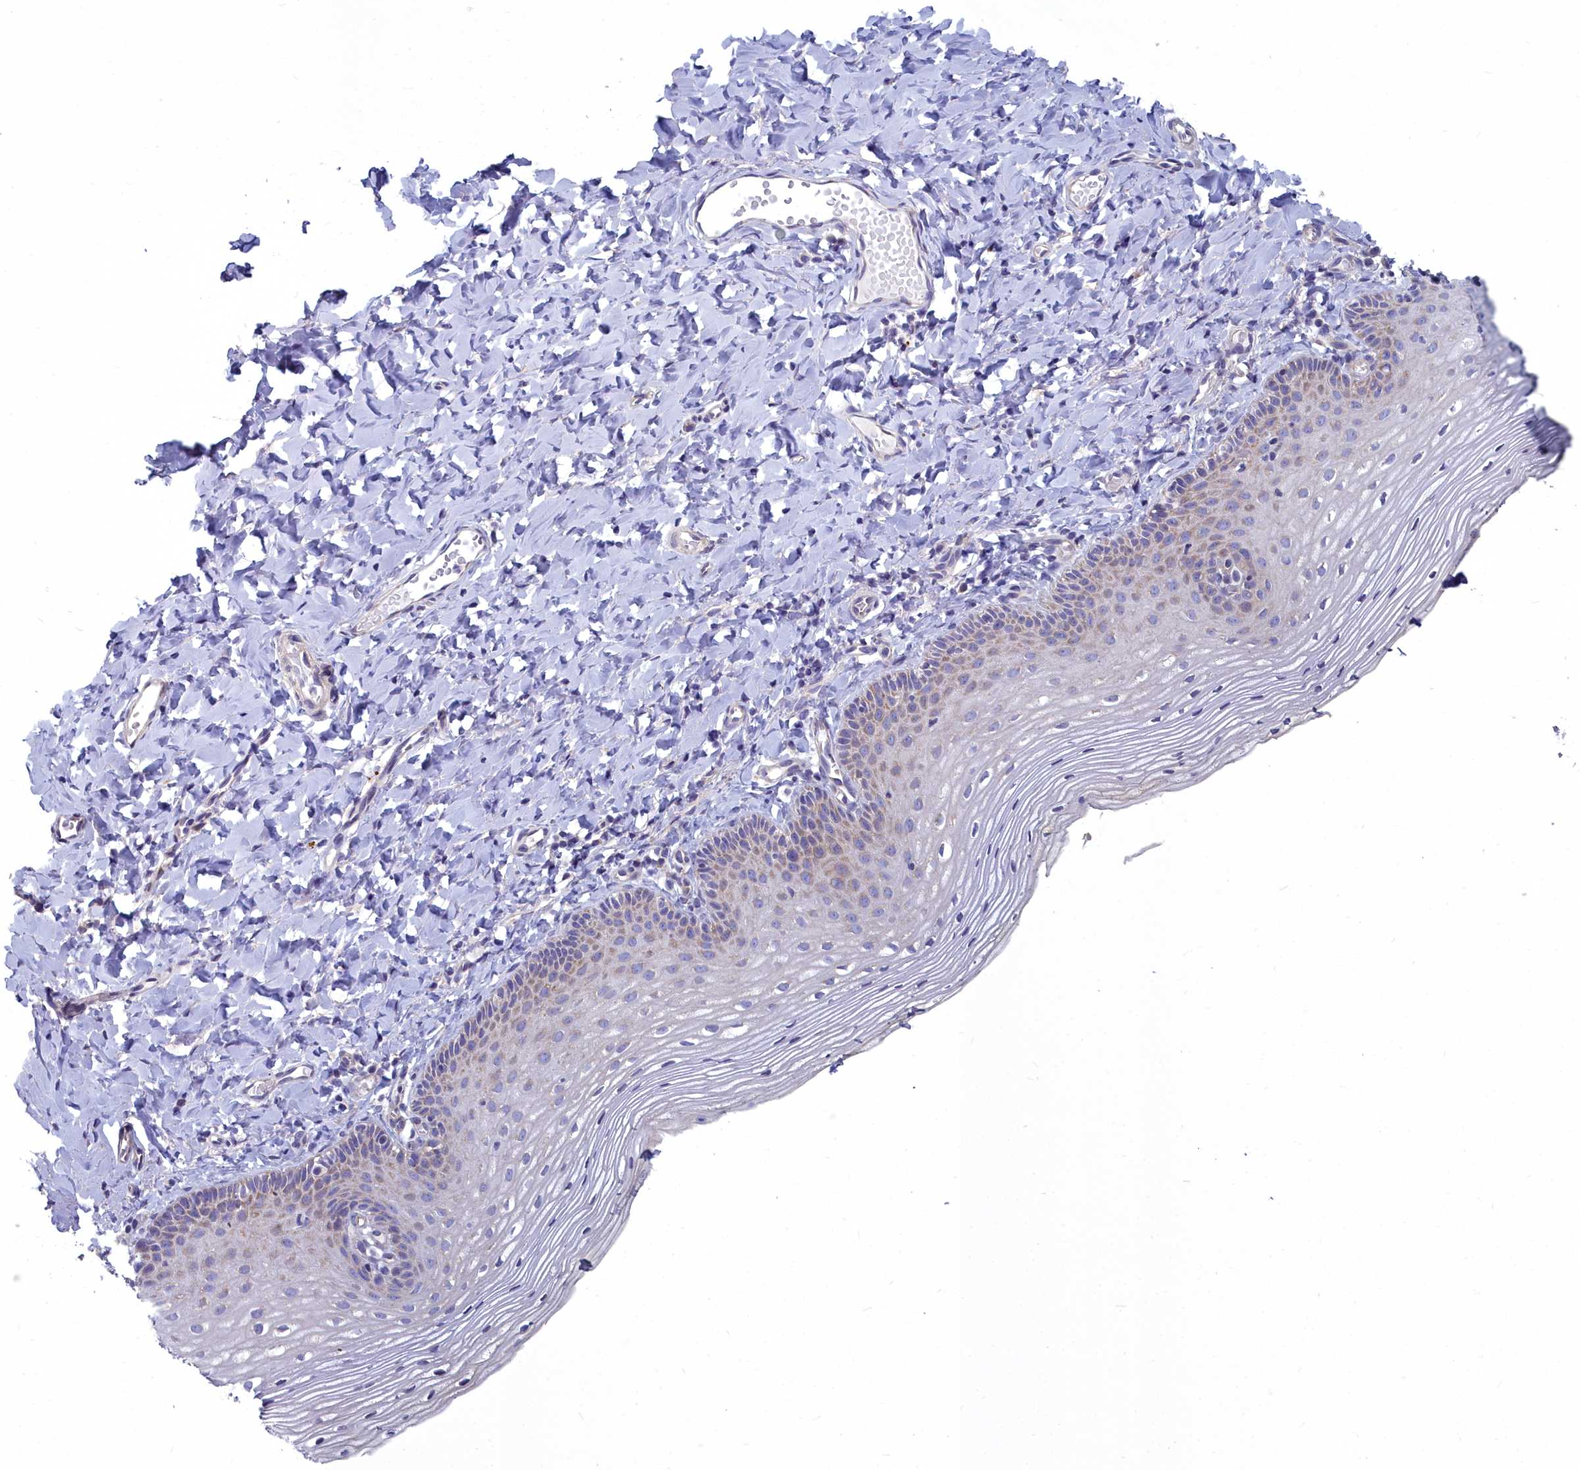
{"staining": {"intensity": "negative", "quantity": "none", "location": "none"}, "tissue": "vagina", "cell_type": "Squamous epithelial cells", "image_type": "normal", "snomed": [{"axis": "morphology", "description": "Normal tissue, NOS"}, {"axis": "topography", "description": "Vagina"}], "caption": "DAB (3,3'-diaminobenzidine) immunohistochemical staining of normal human vagina shows no significant expression in squamous epithelial cells. (Brightfield microscopy of DAB (3,3'-diaminobenzidine) immunohistochemistry at high magnification).", "gene": "COX20", "patient": {"sex": "female", "age": 60}}